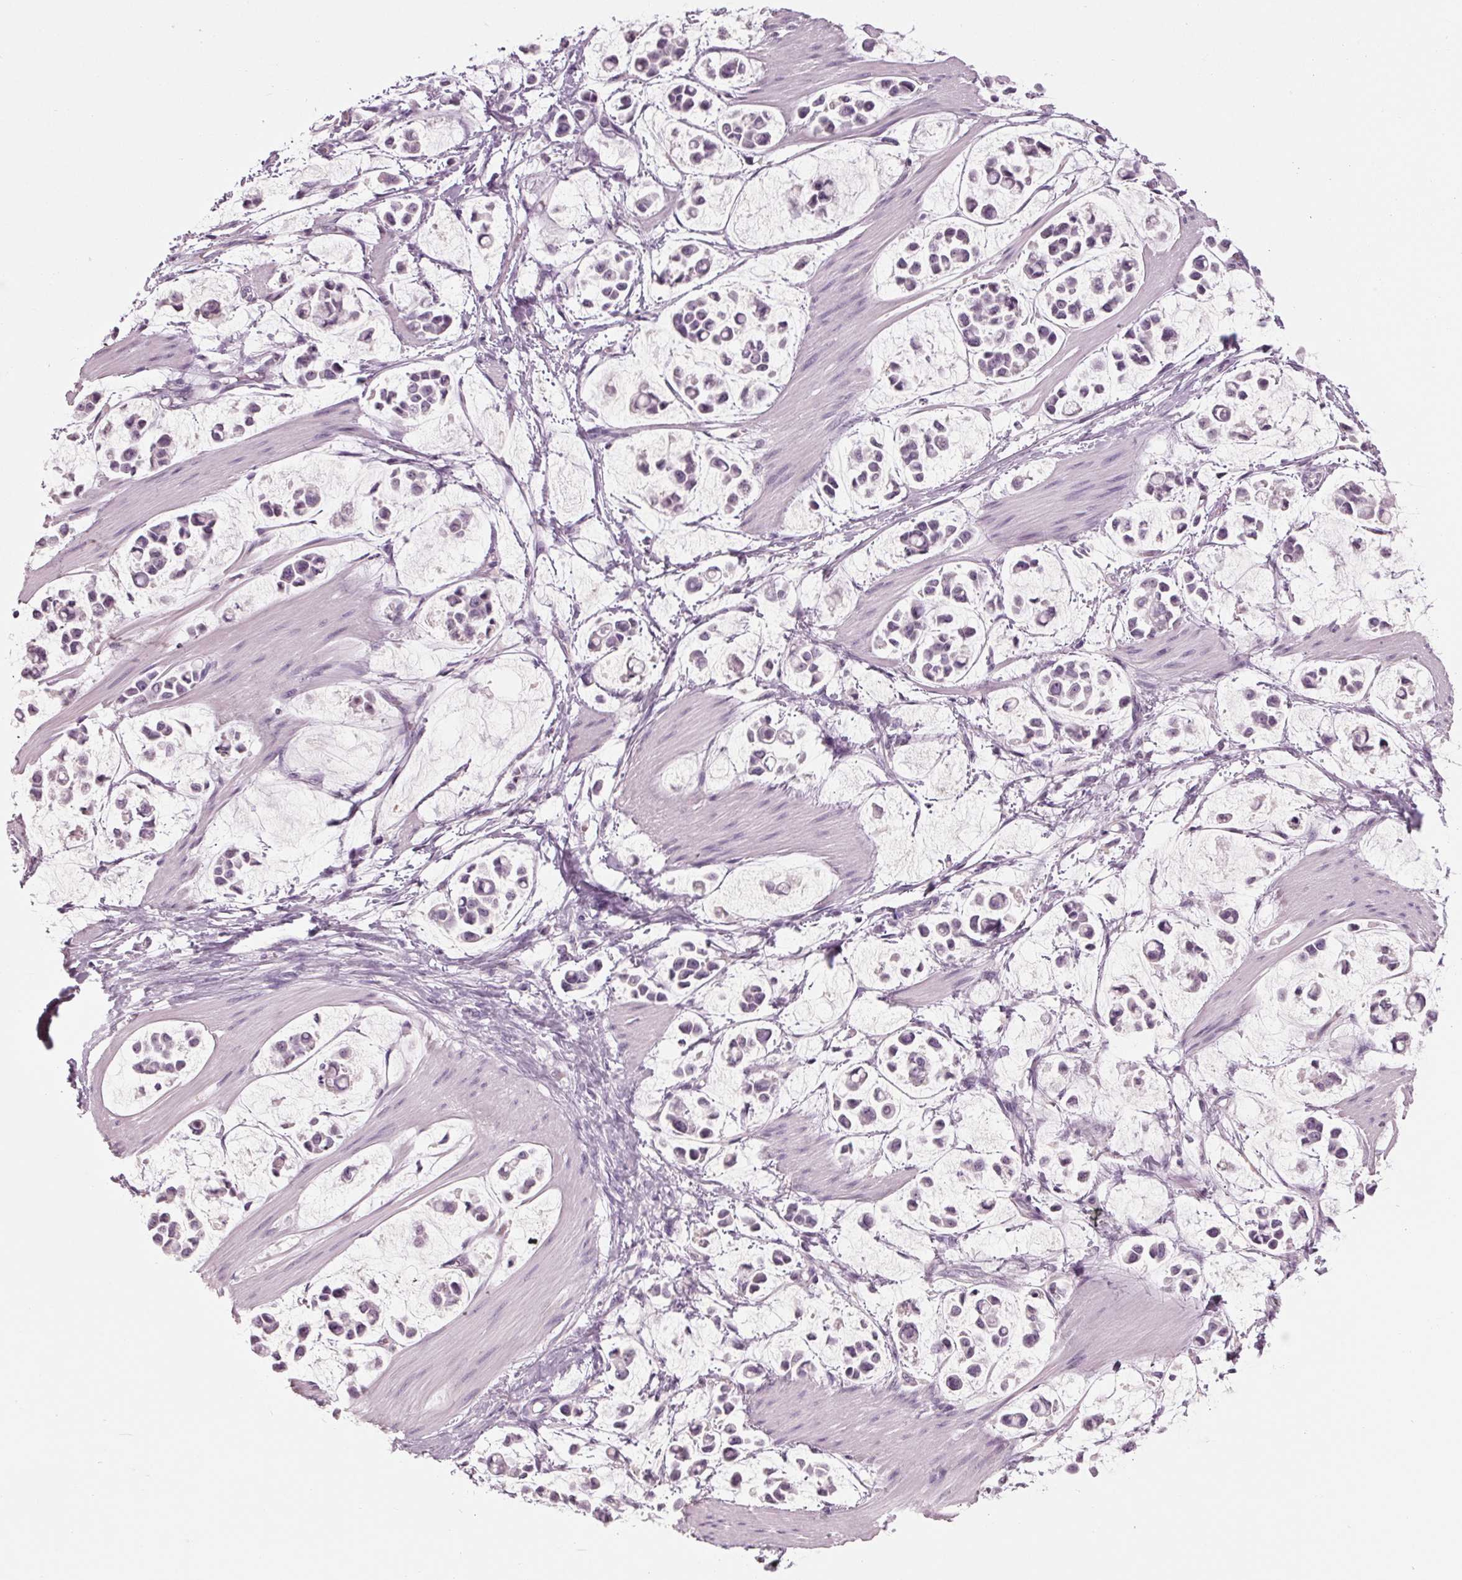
{"staining": {"intensity": "negative", "quantity": "none", "location": "none"}, "tissue": "stomach cancer", "cell_type": "Tumor cells", "image_type": "cancer", "snomed": [{"axis": "morphology", "description": "Adenocarcinoma, NOS"}, {"axis": "topography", "description": "Stomach"}], "caption": "A micrograph of human adenocarcinoma (stomach) is negative for staining in tumor cells.", "gene": "TNNC2", "patient": {"sex": "male", "age": 82}}